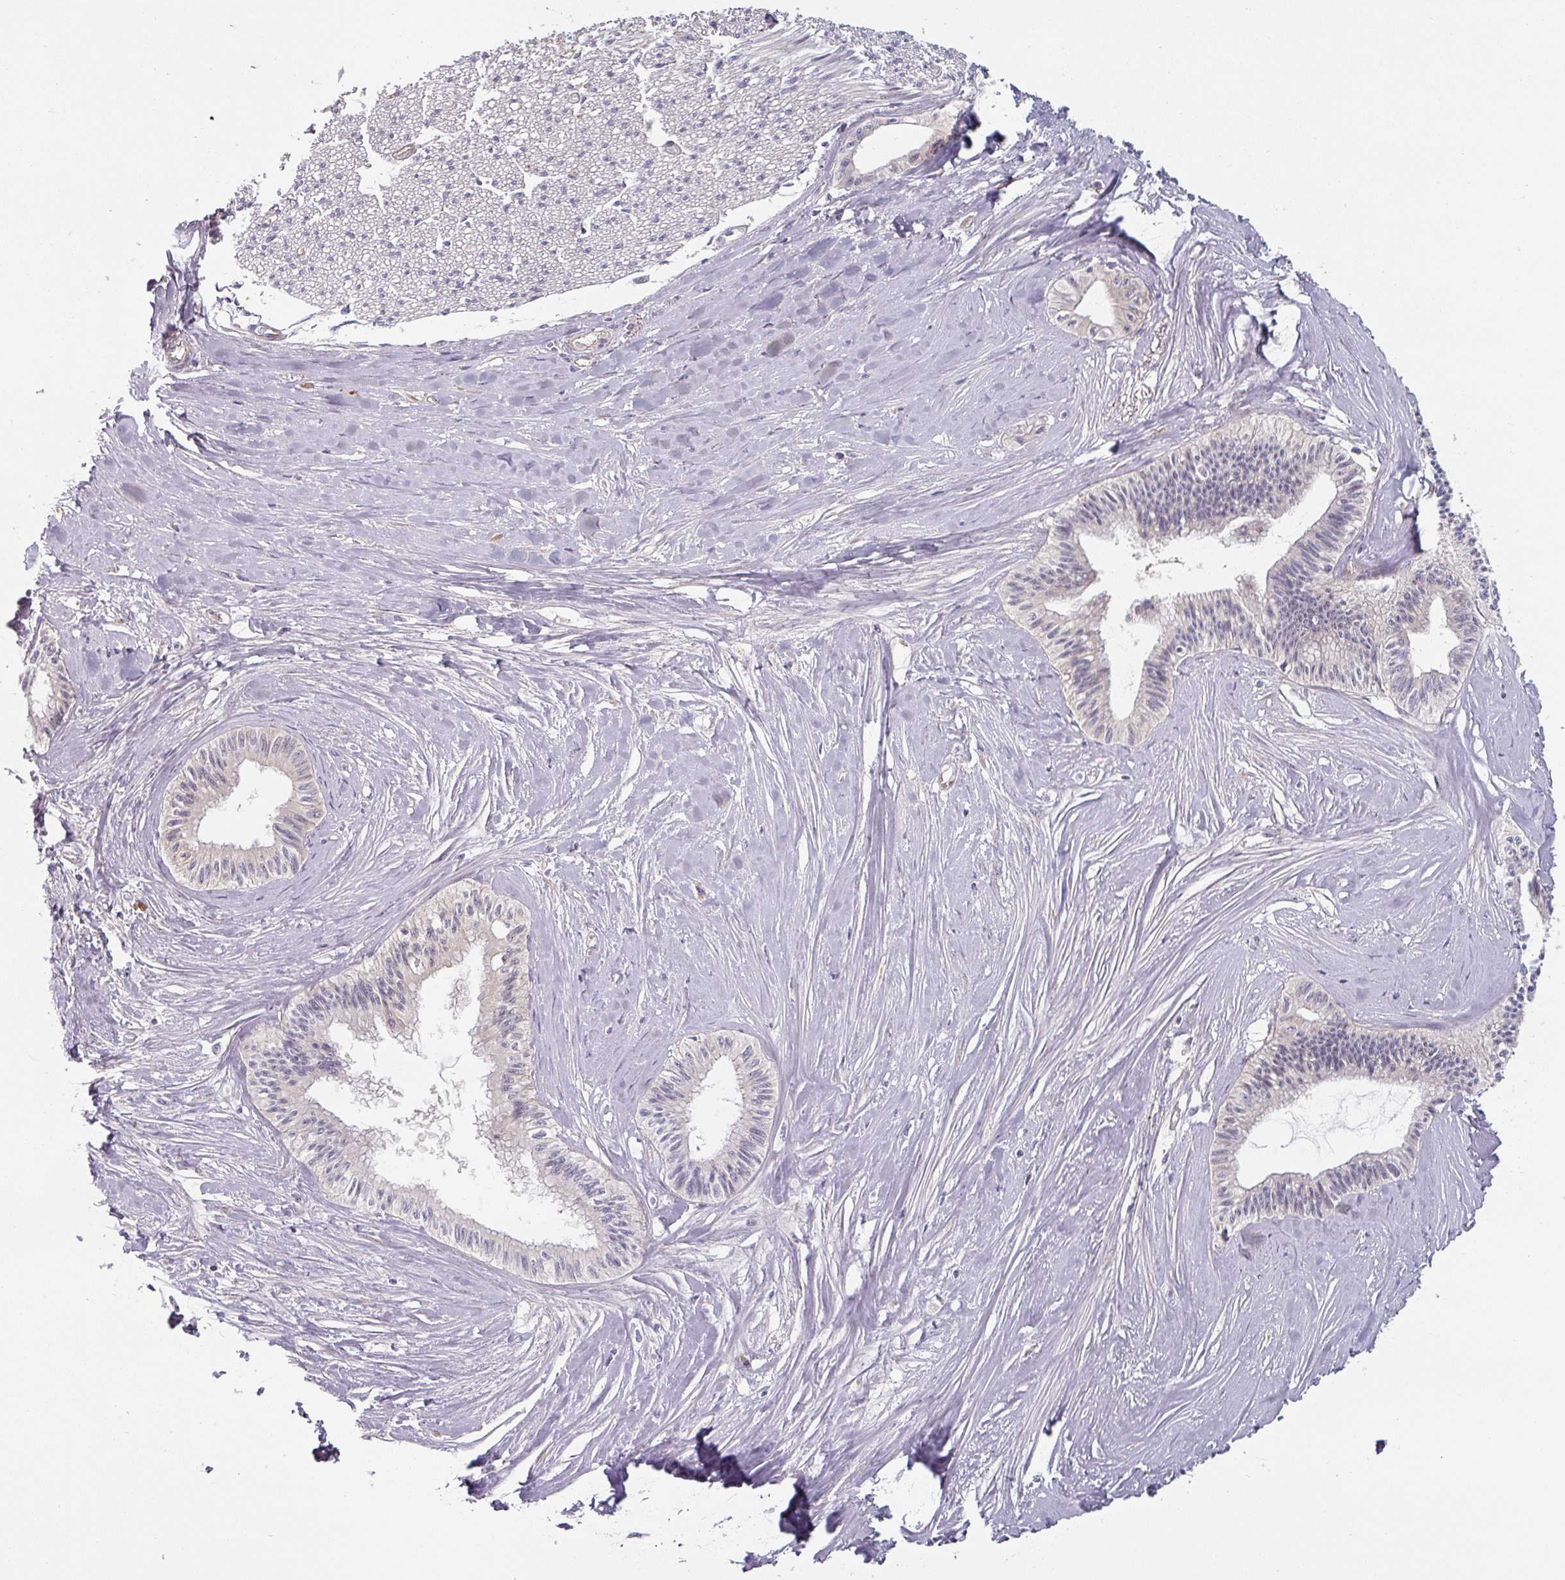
{"staining": {"intensity": "strong", "quantity": "<25%", "location": "cytoplasmic/membranous"}, "tissue": "pancreatic cancer", "cell_type": "Tumor cells", "image_type": "cancer", "snomed": [{"axis": "morphology", "description": "Adenocarcinoma, NOS"}, {"axis": "topography", "description": "Pancreas"}], "caption": "A histopathology image of pancreatic cancer stained for a protein shows strong cytoplasmic/membranous brown staining in tumor cells.", "gene": "CEP78", "patient": {"sex": "male", "age": 71}}